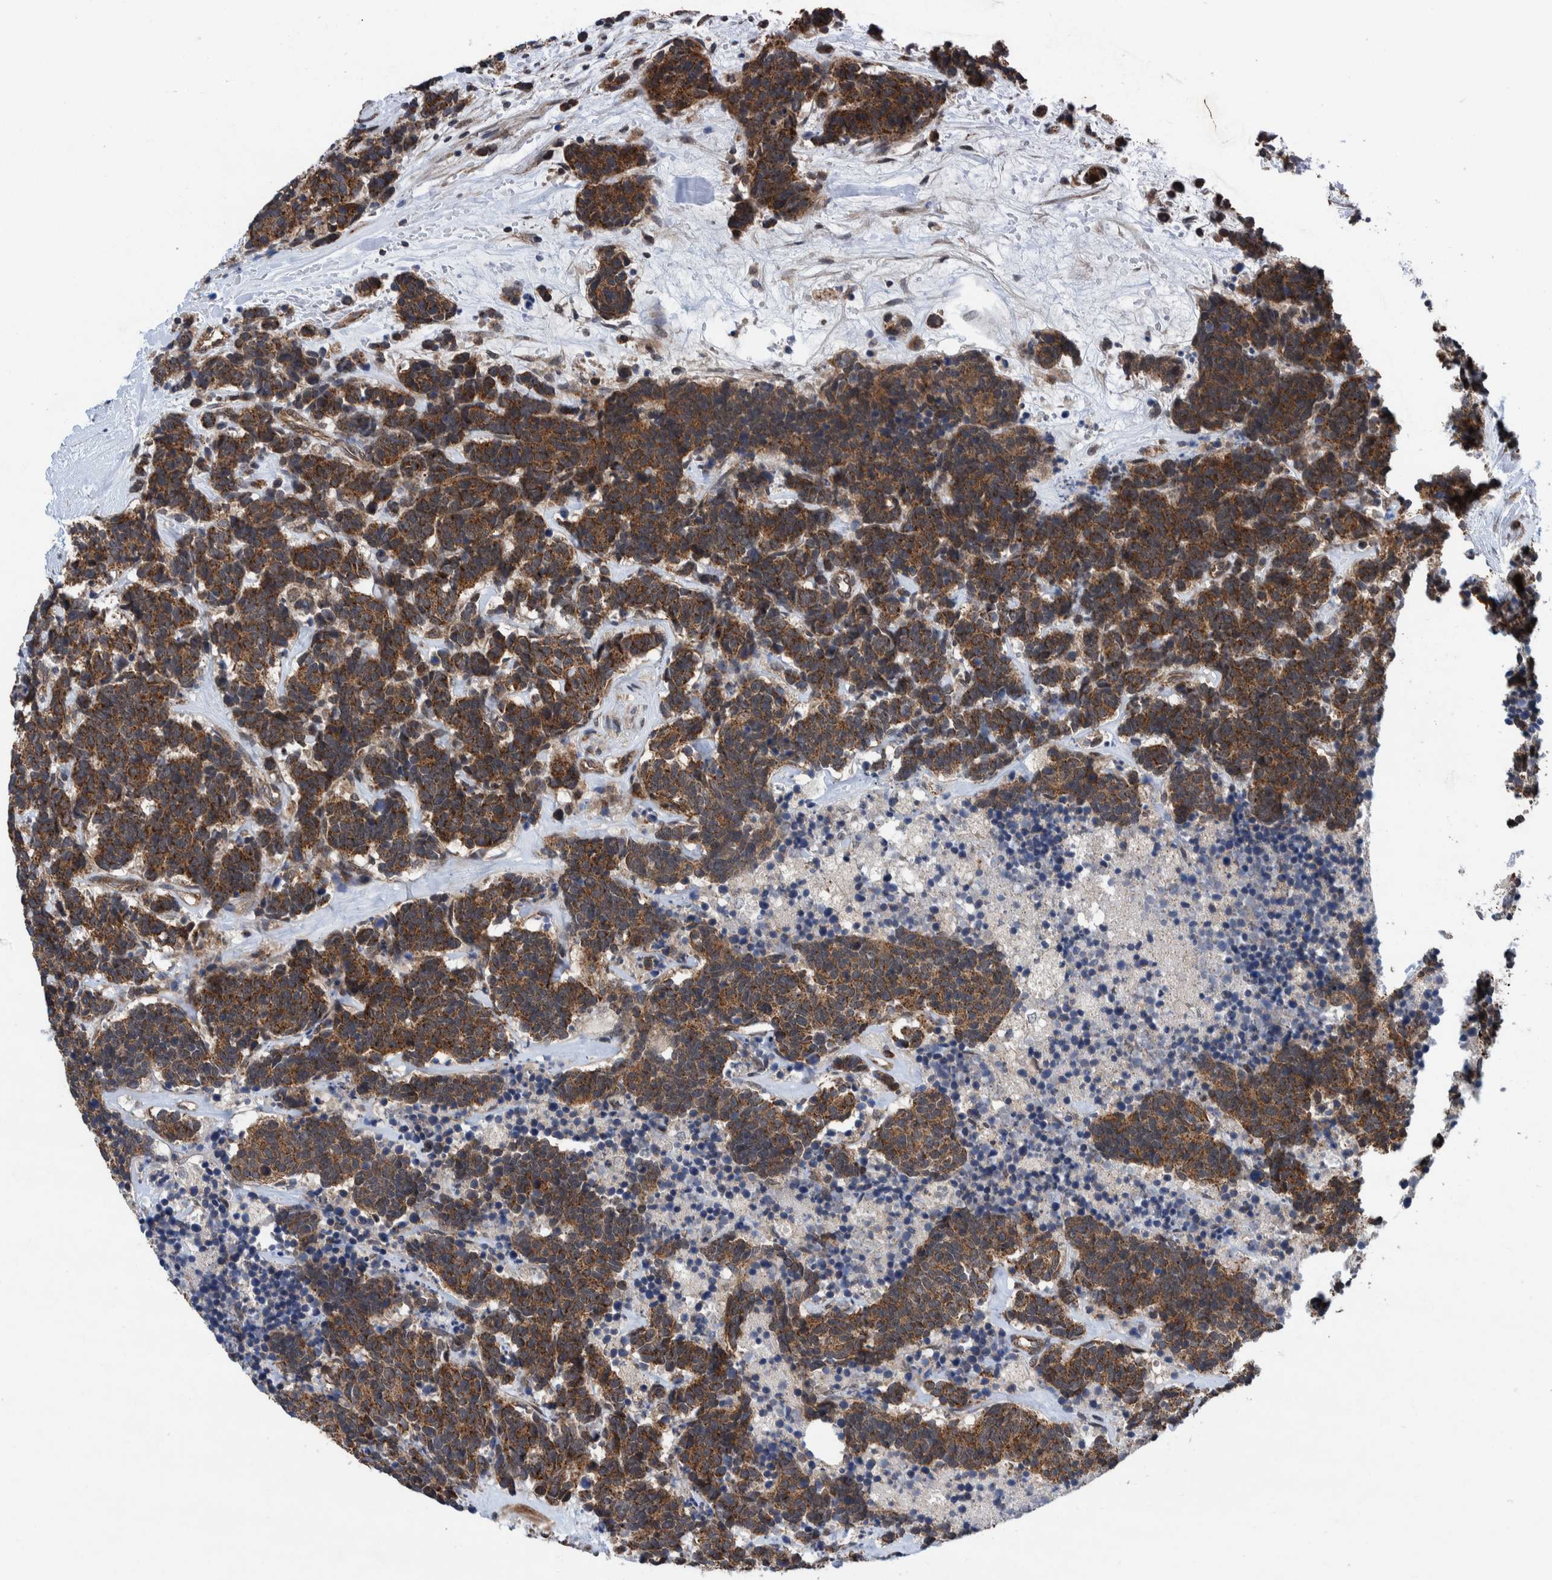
{"staining": {"intensity": "strong", "quantity": ">75%", "location": "cytoplasmic/membranous"}, "tissue": "carcinoid", "cell_type": "Tumor cells", "image_type": "cancer", "snomed": [{"axis": "morphology", "description": "Carcinoma, NOS"}, {"axis": "morphology", "description": "Carcinoid, malignant, NOS"}, {"axis": "topography", "description": "Urinary bladder"}], "caption": "Strong cytoplasmic/membranous protein positivity is identified in about >75% of tumor cells in carcinoma.", "gene": "MRPS7", "patient": {"sex": "male", "age": 57}}